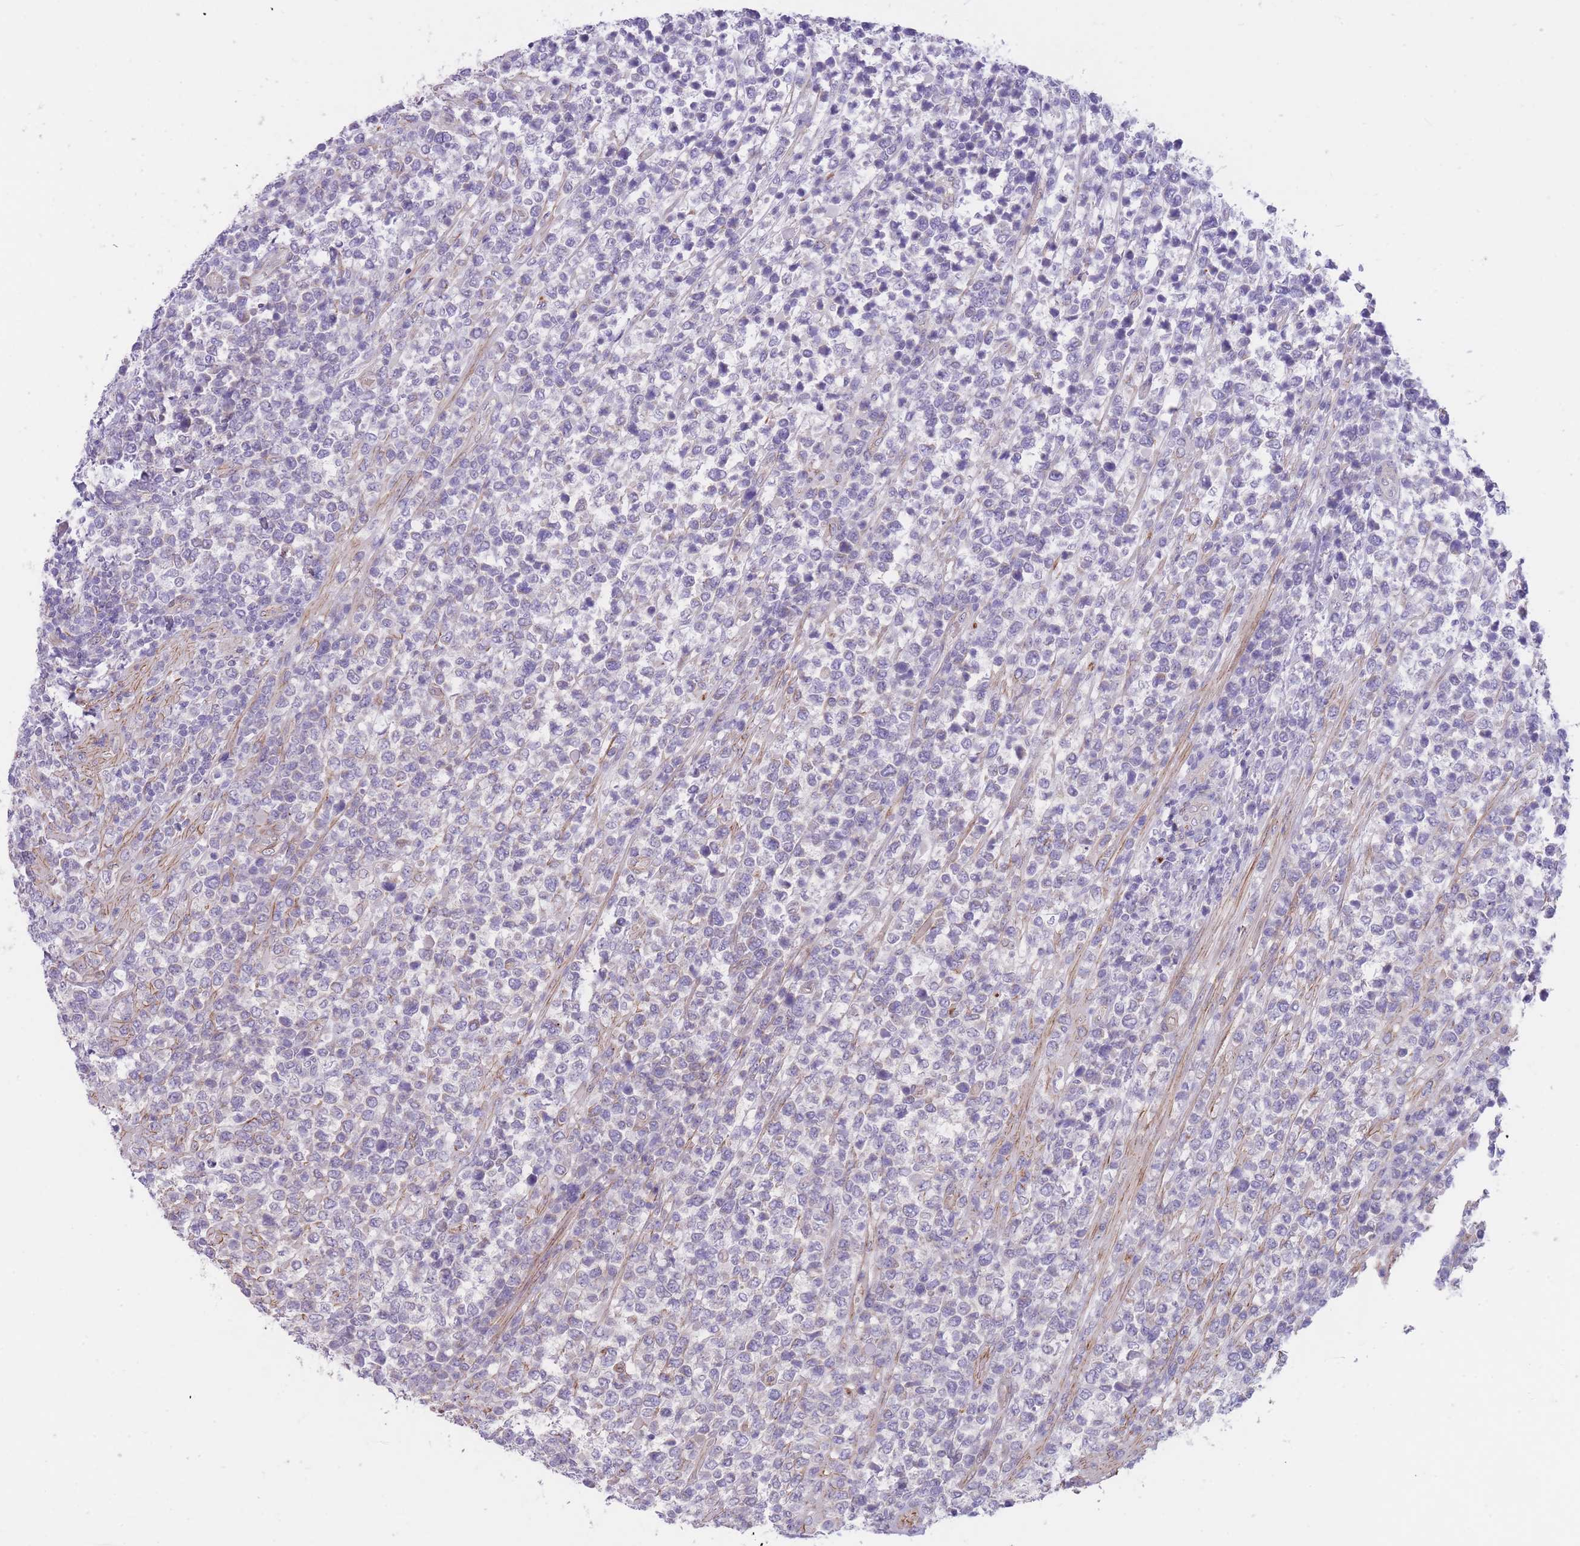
{"staining": {"intensity": "negative", "quantity": "none", "location": "none"}, "tissue": "lymphoma", "cell_type": "Tumor cells", "image_type": "cancer", "snomed": [{"axis": "morphology", "description": "Malignant lymphoma, non-Hodgkin's type, High grade"}, {"axis": "topography", "description": "Soft tissue"}], "caption": "Human lymphoma stained for a protein using immunohistochemistry demonstrates no expression in tumor cells.", "gene": "QTRT1", "patient": {"sex": "female", "age": 56}}